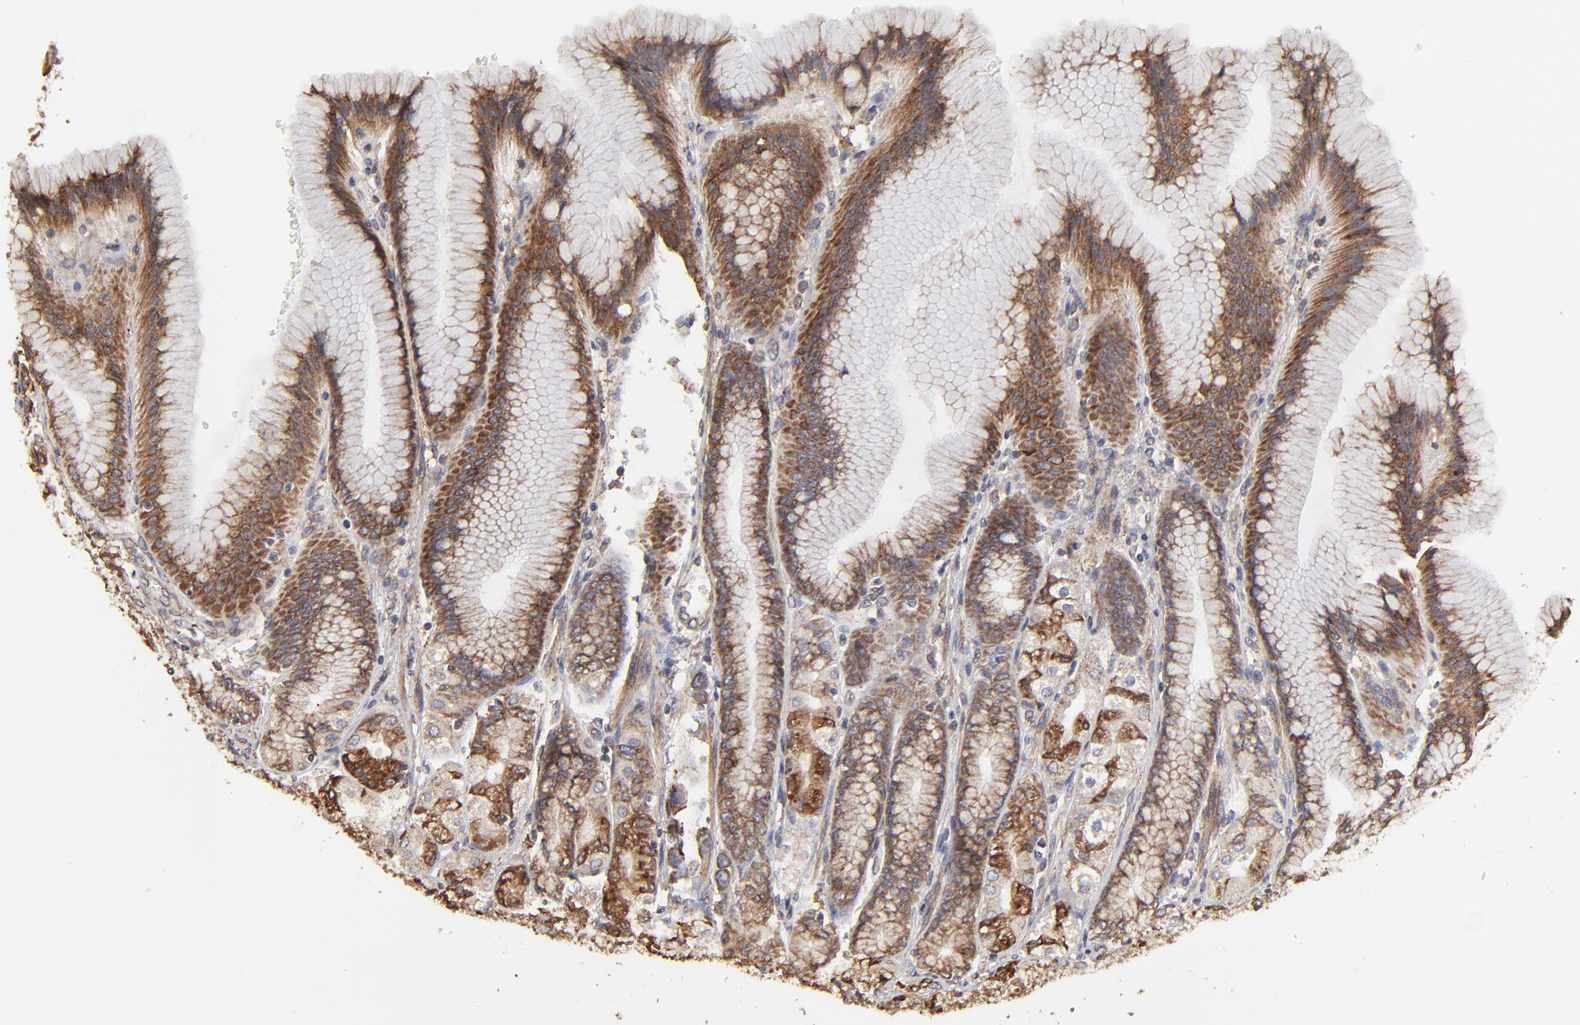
{"staining": {"intensity": "strong", "quantity": ">75%", "location": "cytoplasmic/membranous"}, "tissue": "stomach", "cell_type": "Glandular cells", "image_type": "normal", "snomed": [{"axis": "morphology", "description": "Normal tissue, NOS"}, {"axis": "morphology", "description": "Adenocarcinoma, NOS"}, {"axis": "topography", "description": "Stomach"}, {"axis": "topography", "description": "Stomach, lower"}], "caption": "Stomach stained for a protein reveals strong cytoplasmic/membranous positivity in glandular cells. The protein of interest is stained brown, and the nuclei are stained in blue (DAB IHC with brightfield microscopy, high magnification).", "gene": "ELP2", "patient": {"sex": "female", "age": 65}}